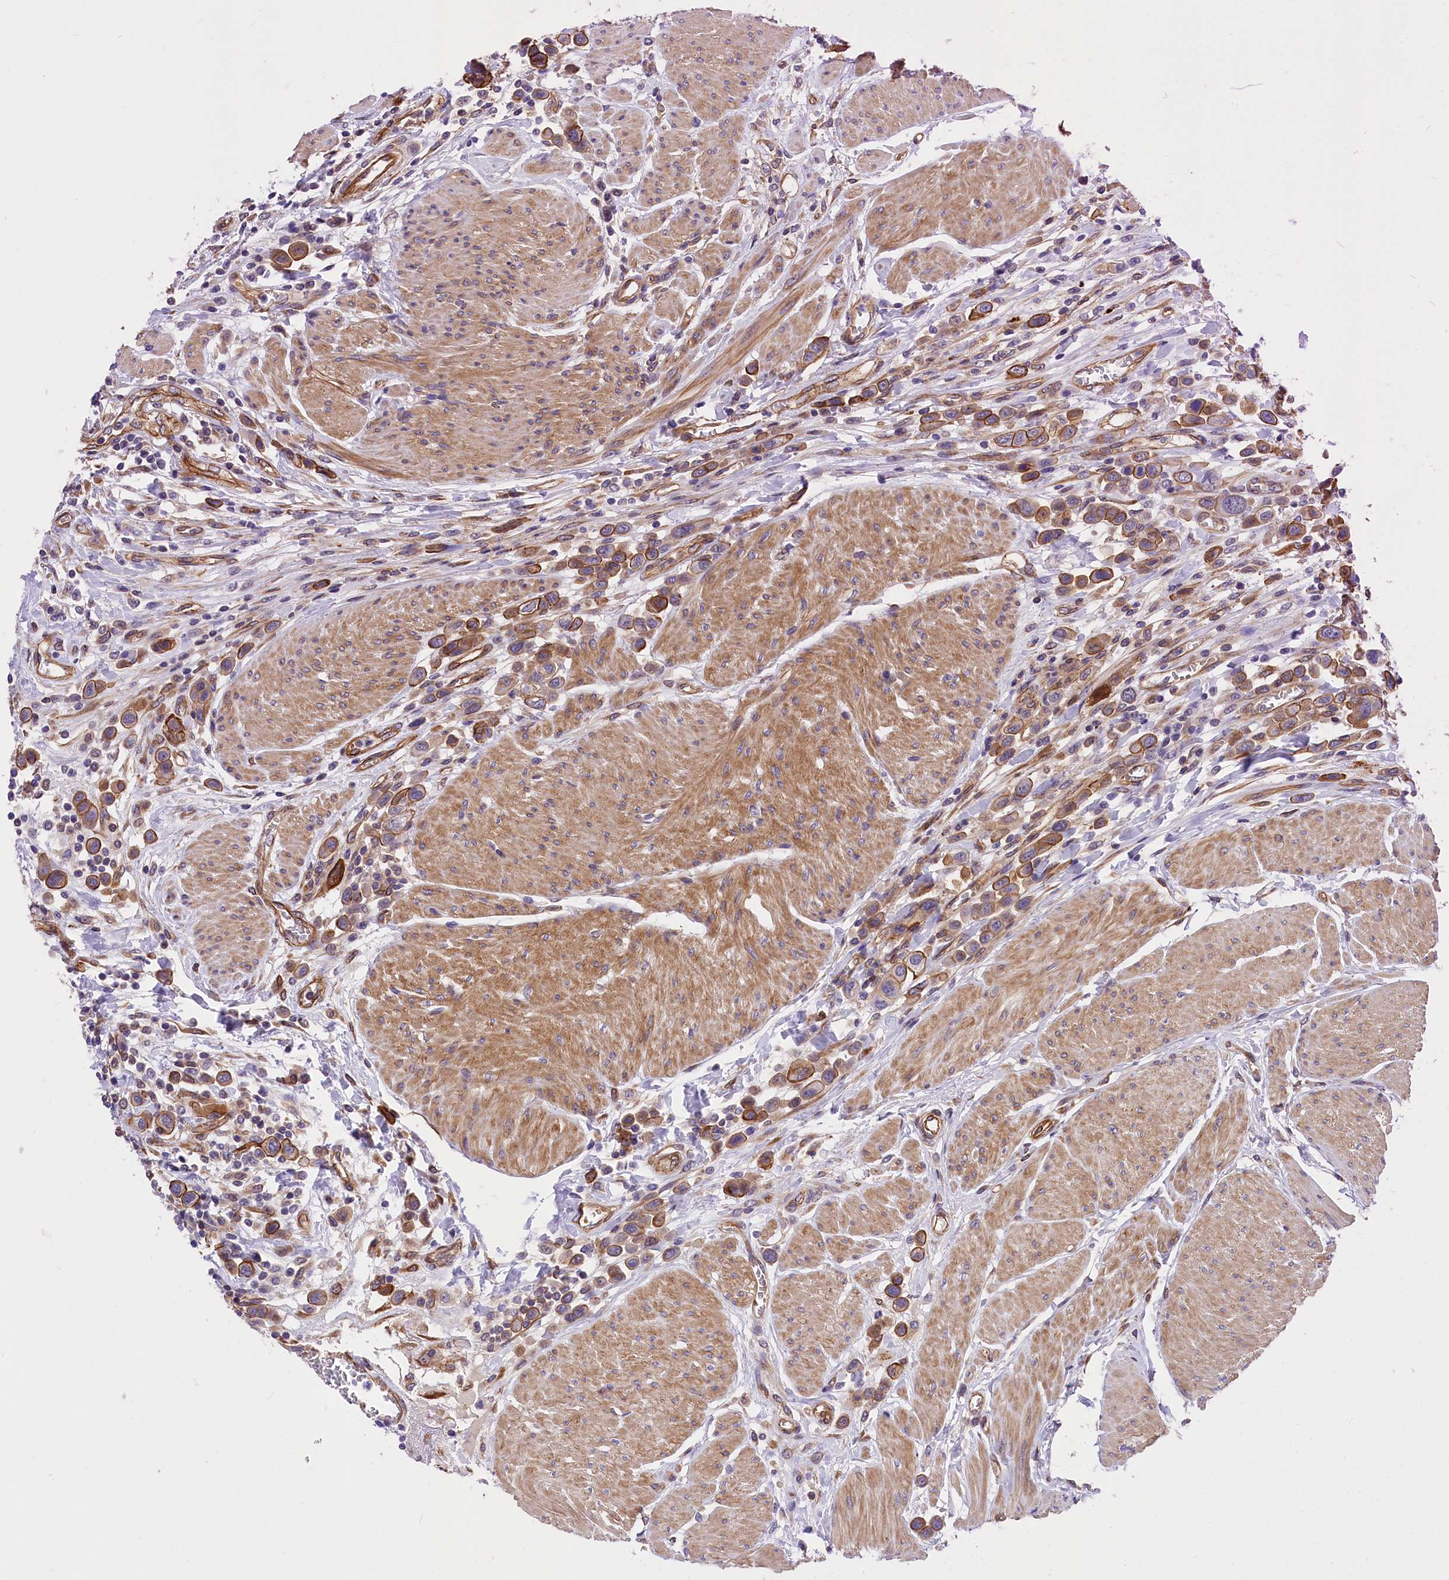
{"staining": {"intensity": "moderate", "quantity": ">75%", "location": "cytoplasmic/membranous"}, "tissue": "urothelial cancer", "cell_type": "Tumor cells", "image_type": "cancer", "snomed": [{"axis": "morphology", "description": "Urothelial carcinoma, High grade"}, {"axis": "topography", "description": "Urinary bladder"}], "caption": "Immunohistochemistry (IHC) histopathology image of human urothelial cancer stained for a protein (brown), which demonstrates medium levels of moderate cytoplasmic/membranous positivity in approximately >75% of tumor cells.", "gene": "MED20", "patient": {"sex": "male", "age": 50}}